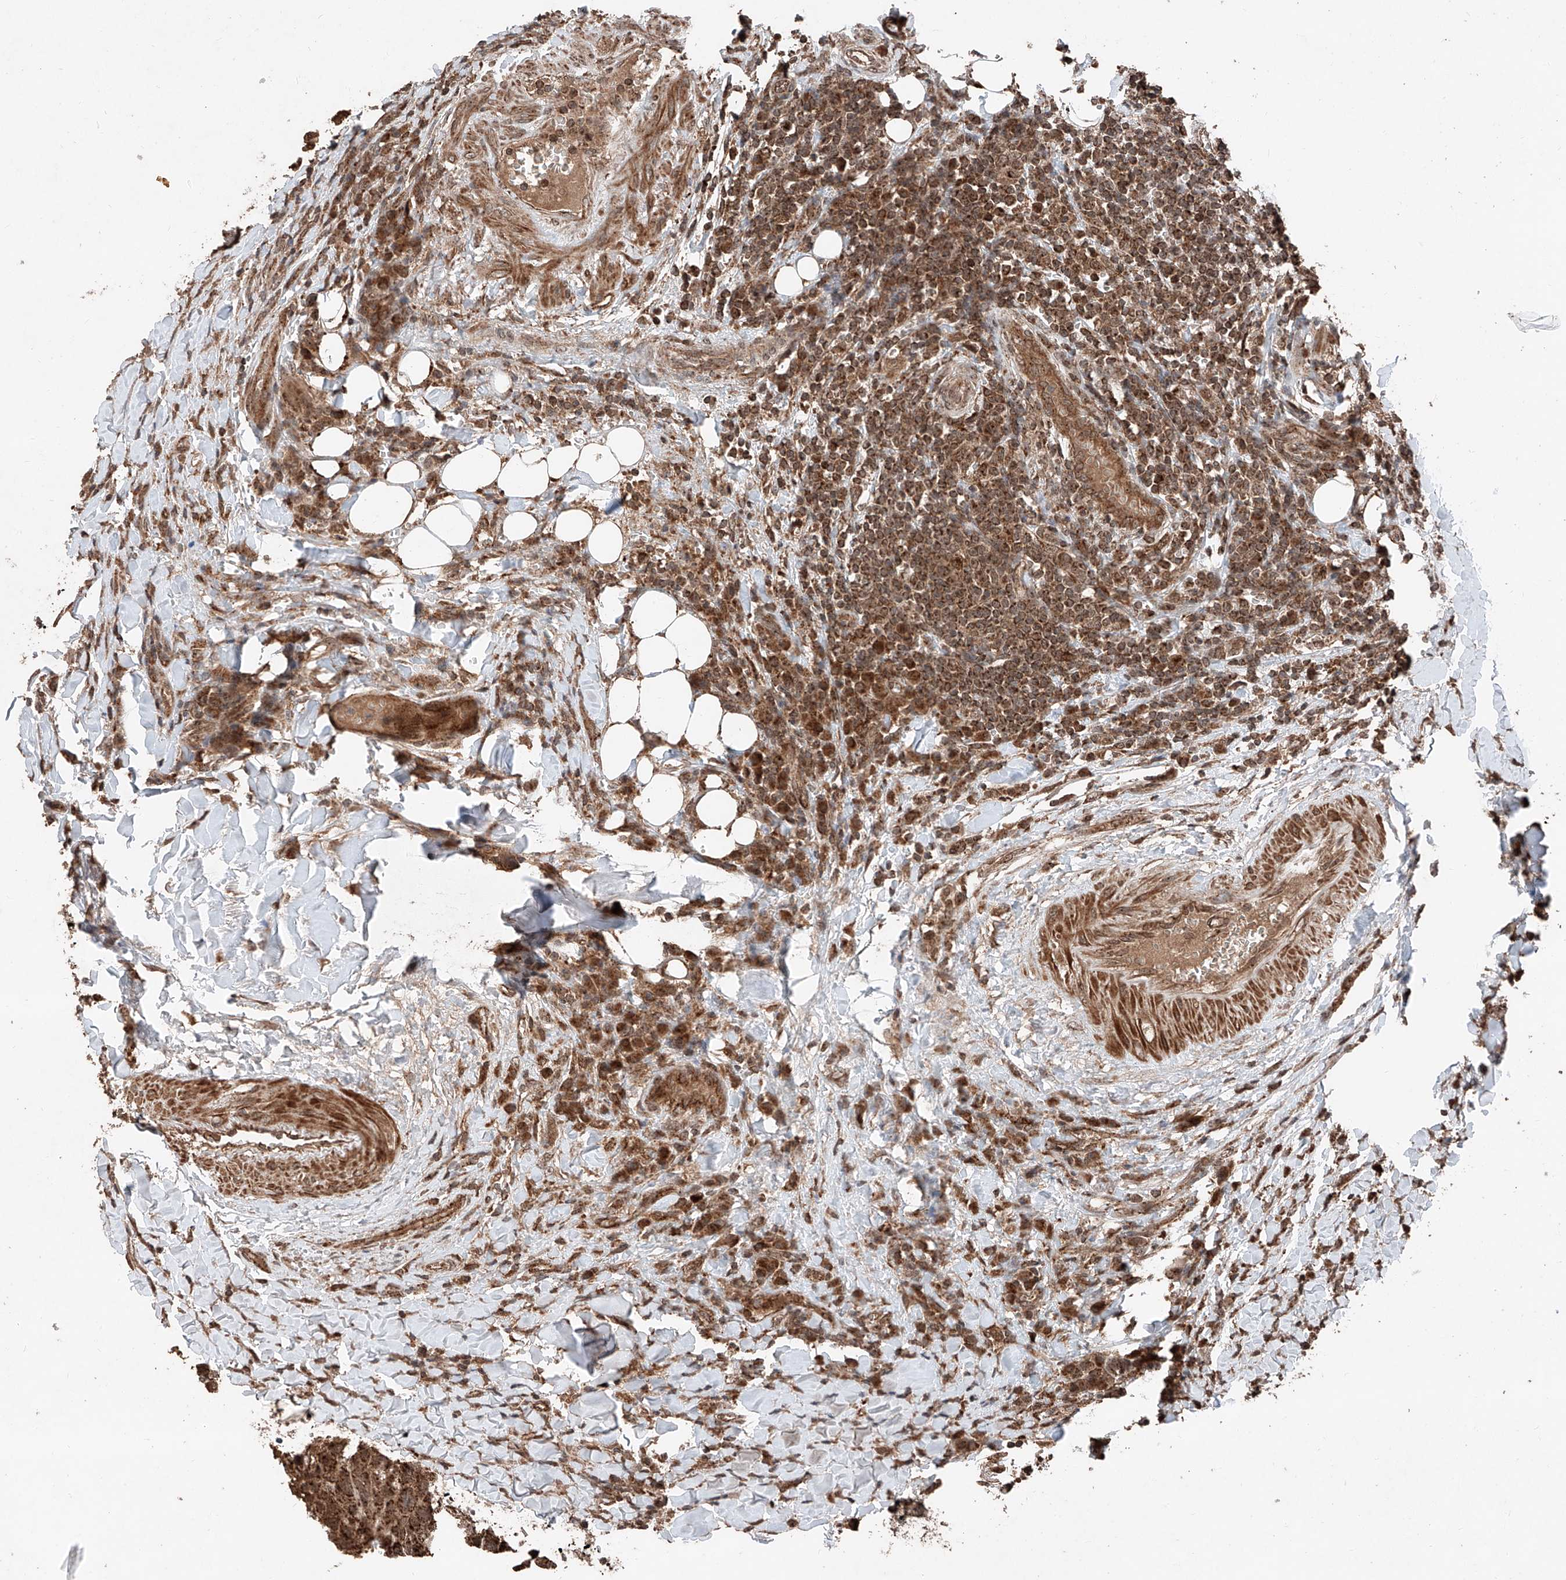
{"staining": {"intensity": "strong", "quantity": ">75%", "location": "cytoplasmic/membranous"}, "tissue": "head and neck cancer", "cell_type": "Tumor cells", "image_type": "cancer", "snomed": [{"axis": "morphology", "description": "Squamous cell carcinoma, NOS"}, {"axis": "topography", "description": "Head-Neck"}], "caption": "The photomicrograph exhibits staining of squamous cell carcinoma (head and neck), revealing strong cytoplasmic/membranous protein staining (brown color) within tumor cells. (Stains: DAB in brown, nuclei in blue, Microscopy: brightfield microscopy at high magnification).", "gene": "ZSCAN29", "patient": {"sex": "male", "age": 66}}